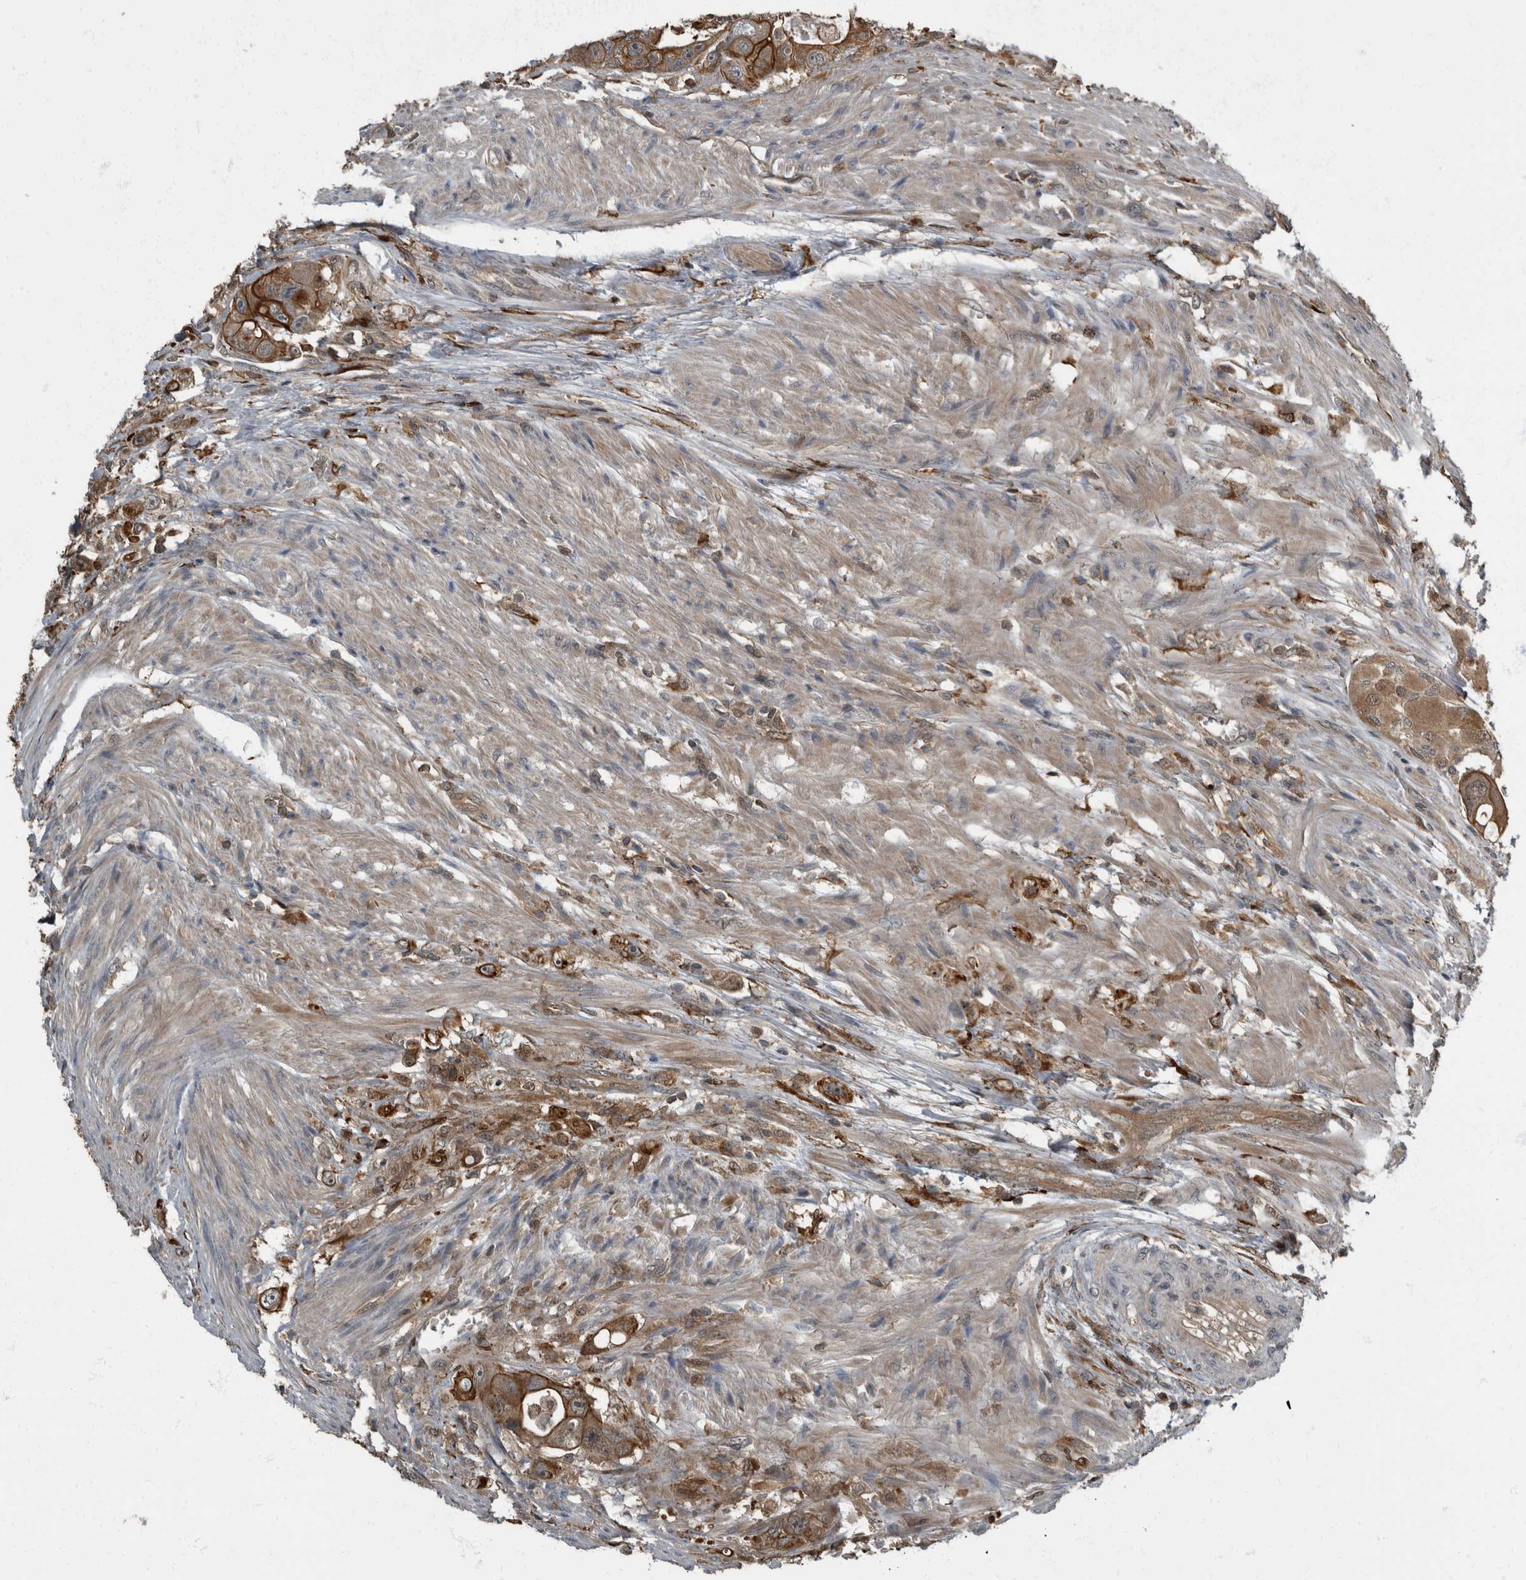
{"staining": {"intensity": "strong", "quantity": ">75%", "location": "cytoplasmic/membranous"}, "tissue": "colorectal cancer", "cell_type": "Tumor cells", "image_type": "cancer", "snomed": [{"axis": "morphology", "description": "Adenocarcinoma, NOS"}, {"axis": "topography", "description": "Colon"}], "caption": "Immunohistochemistry (IHC) of human colorectal adenocarcinoma shows high levels of strong cytoplasmic/membranous staining in about >75% of tumor cells.", "gene": "RABGGTB", "patient": {"sex": "female", "age": 46}}